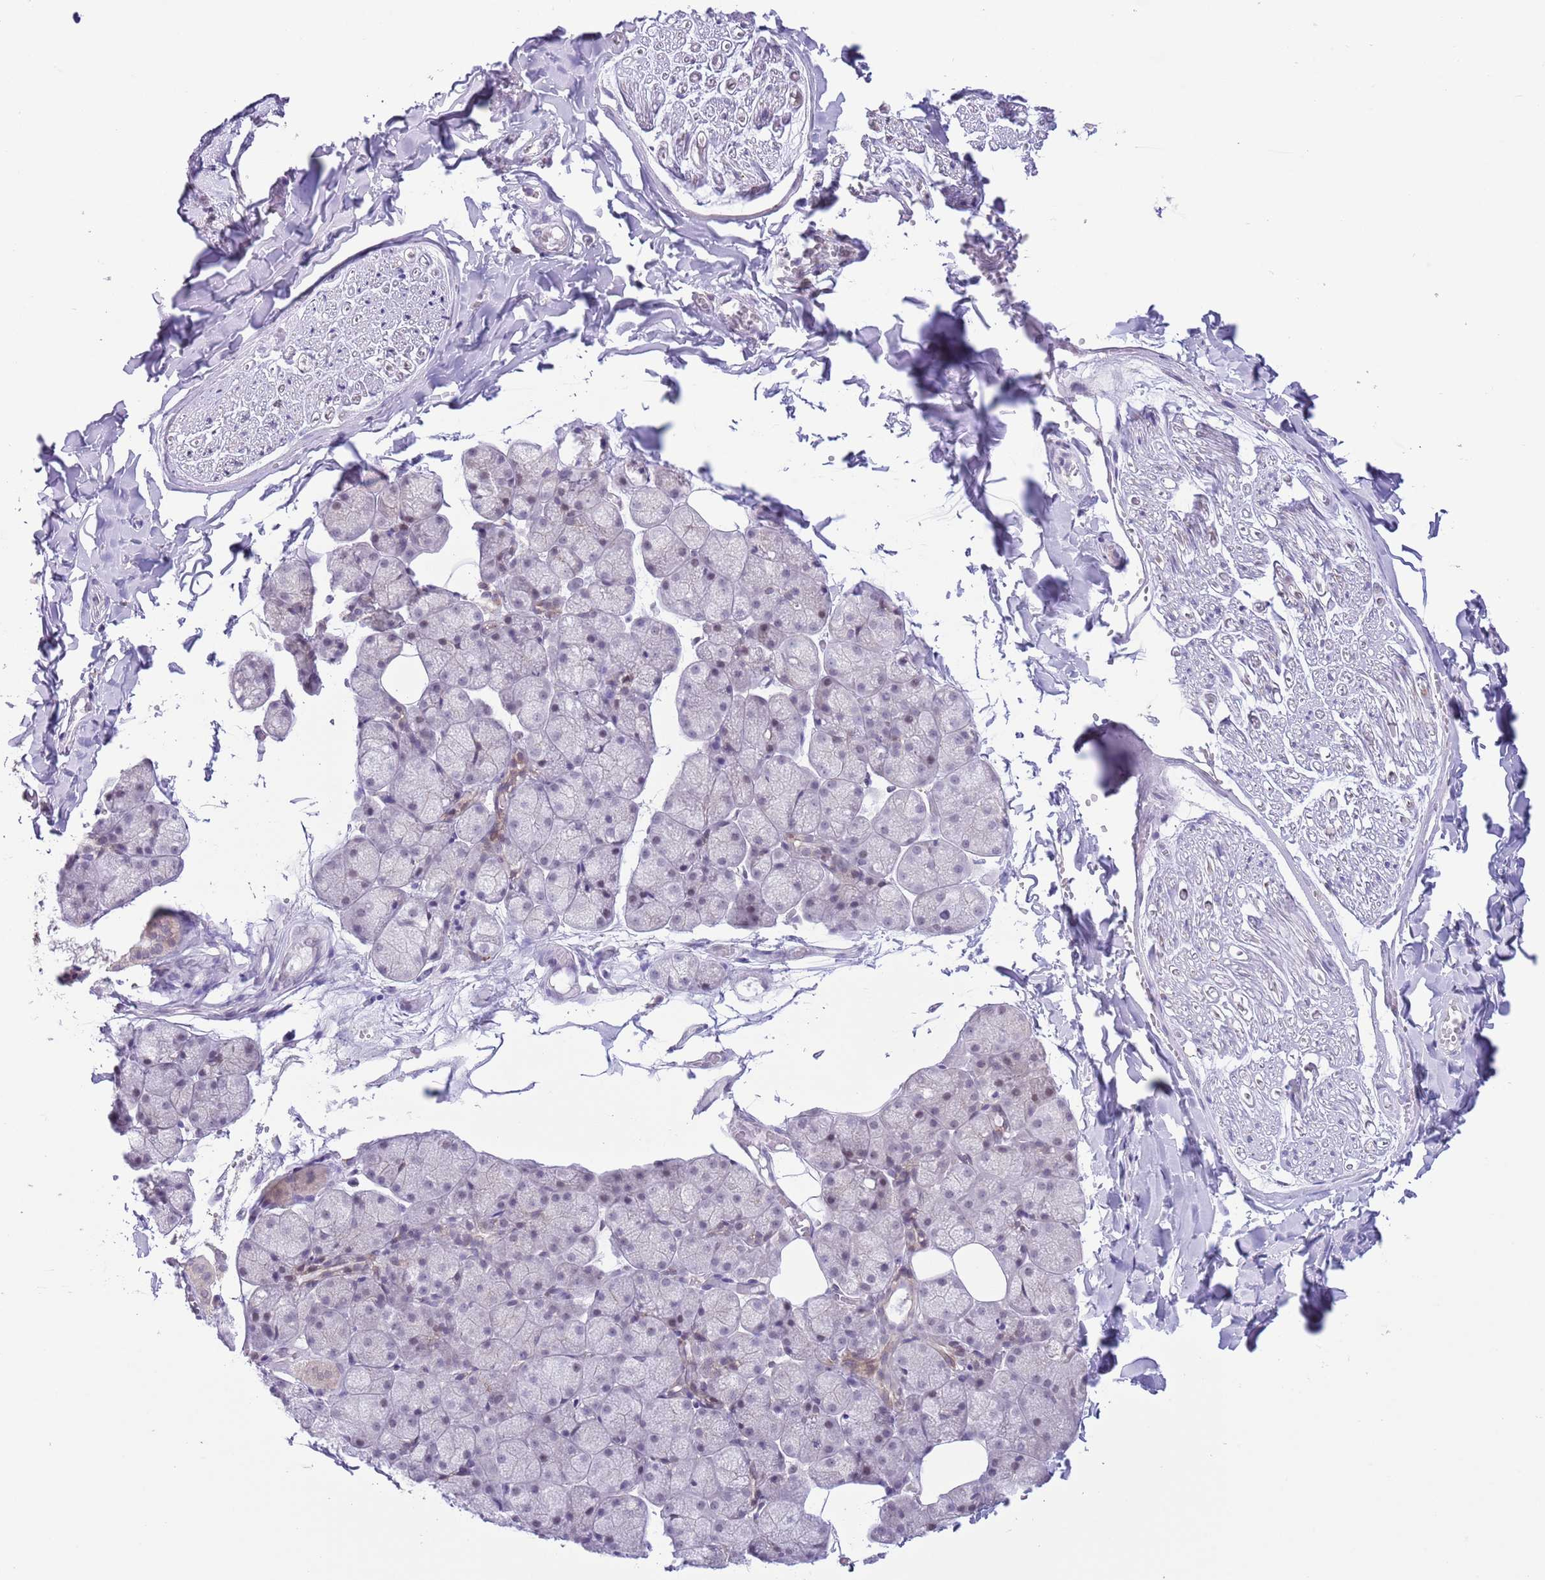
{"staining": {"intensity": "negative", "quantity": "none", "location": "none"}, "tissue": "adipose tissue", "cell_type": "Adipocytes", "image_type": "normal", "snomed": [{"axis": "morphology", "description": "Normal tissue, NOS"}, {"axis": "topography", "description": "Salivary gland"}, {"axis": "topography", "description": "Peripheral nerve tissue"}], "caption": "IHC histopathology image of benign adipose tissue: adipose tissue stained with DAB shows no significant protein staining in adipocytes. Brightfield microscopy of immunohistochemistry stained with DAB (brown) and hematoxylin (blue), captured at high magnification.", "gene": "ZNF576", "patient": {"sex": "male", "age": 38}}